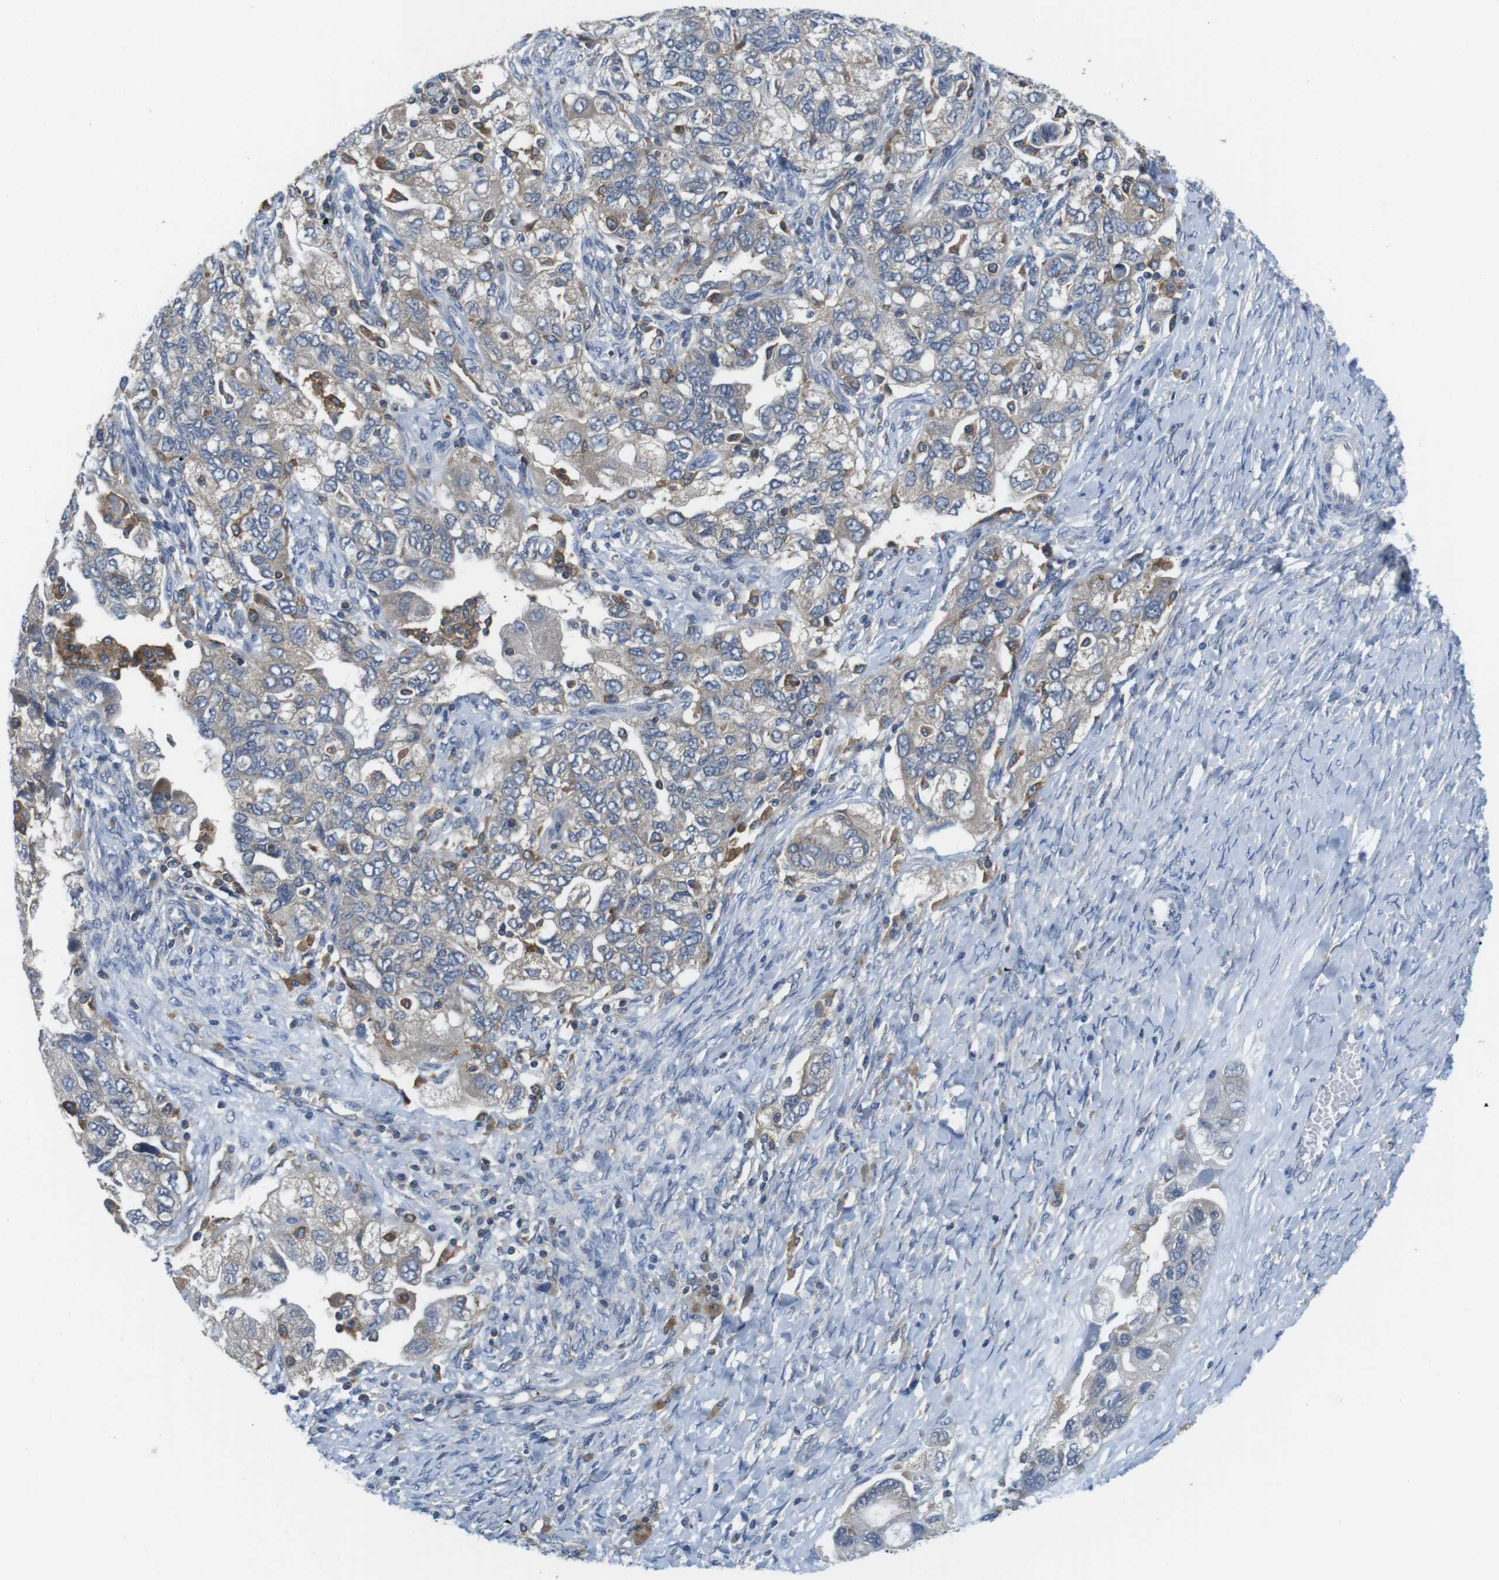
{"staining": {"intensity": "negative", "quantity": "none", "location": "none"}, "tissue": "ovarian cancer", "cell_type": "Tumor cells", "image_type": "cancer", "snomed": [{"axis": "morphology", "description": "Carcinoma, NOS"}, {"axis": "morphology", "description": "Cystadenocarcinoma, serous, NOS"}, {"axis": "topography", "description": "Ovary"}], "caption": "This photomicrograph is of ovarian cancer stained with immunohistochemistry to label a protein in brown with the nuclei are counter-stained blue. There is no expression in tumor cells.", "gene": "HERPUD2", "patient": {"sex": "female", "age": 69}}